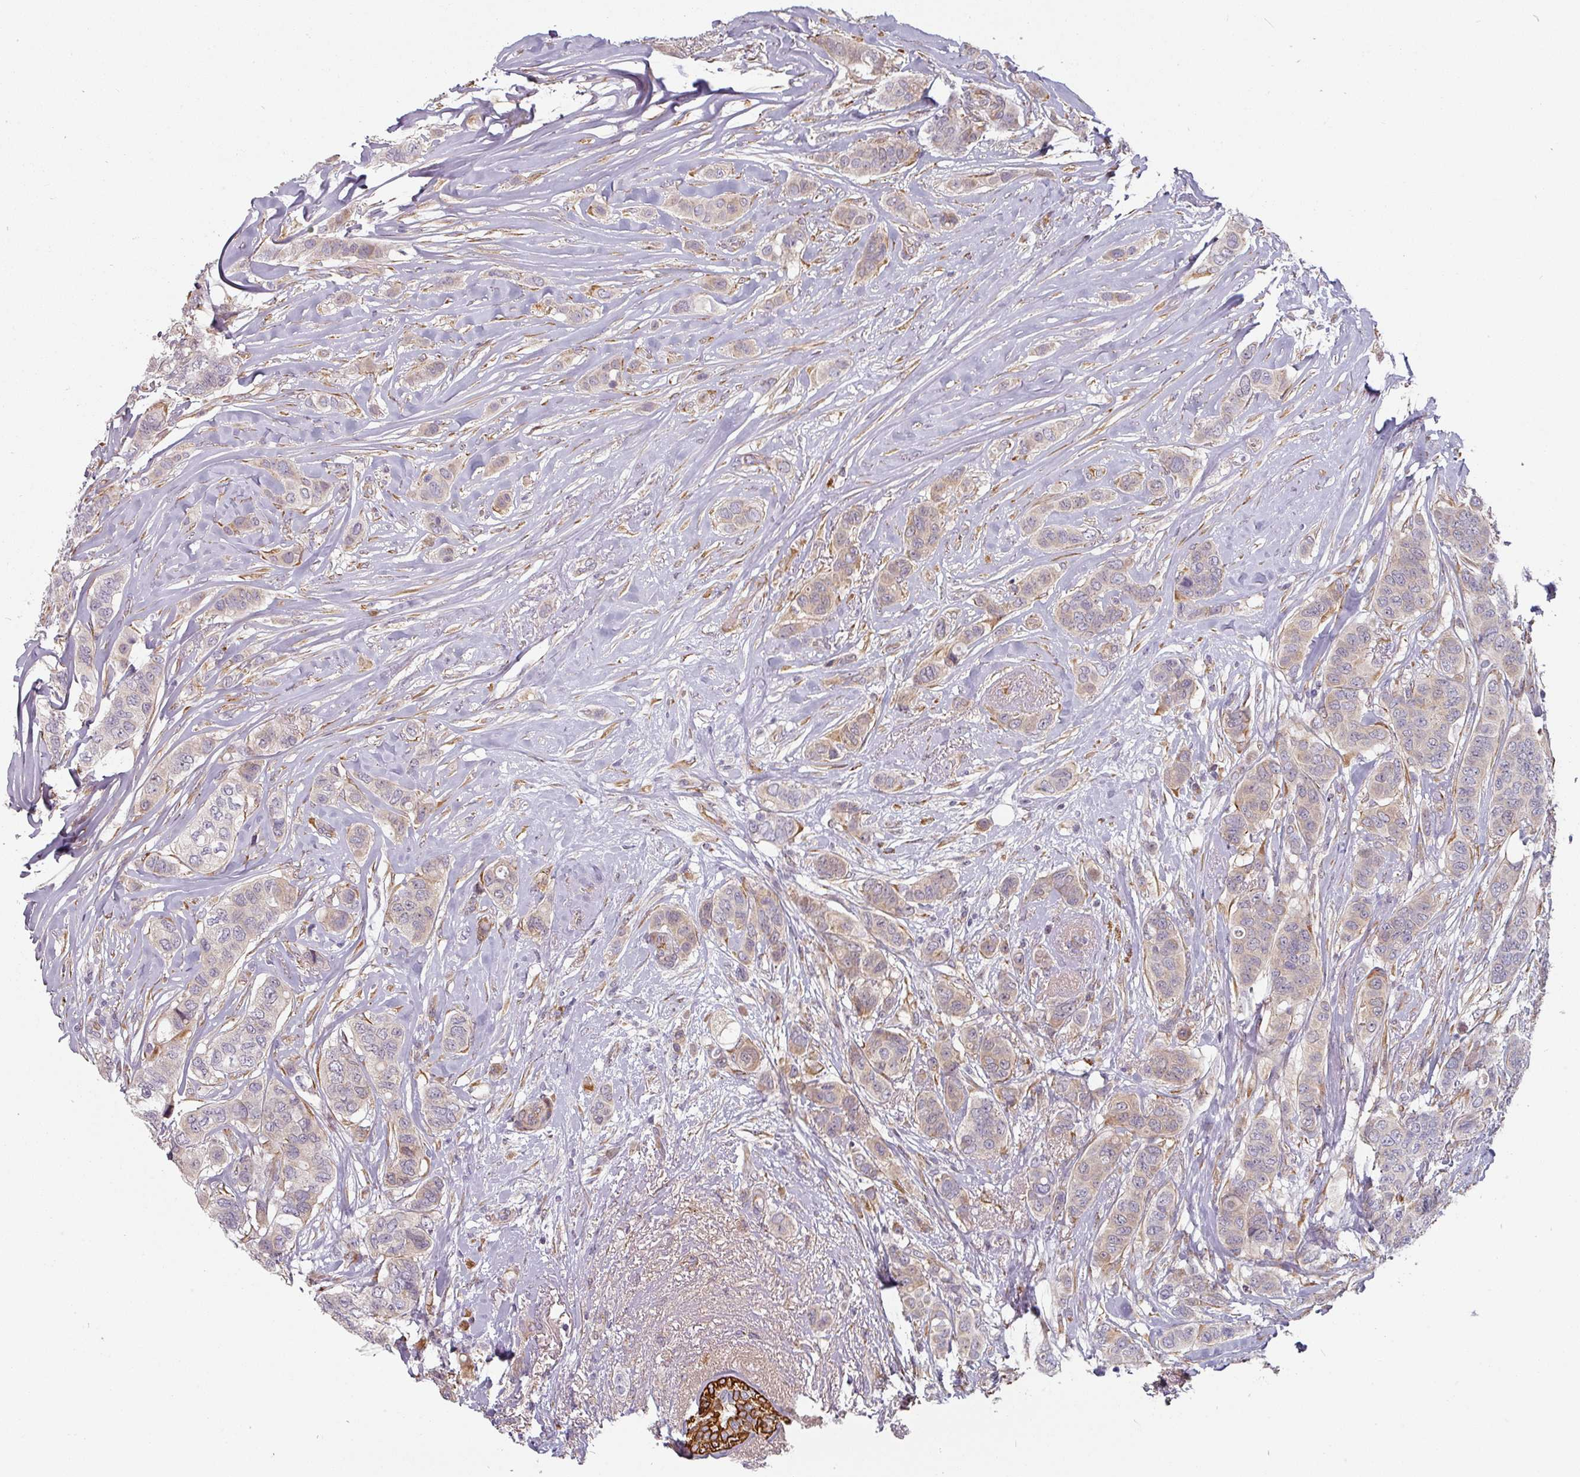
{"staining": {"intensity": "weak", "quantity": "25%-75%", "location": "cytoplasmic/membranous"}, "tissue": "breast cancer", "cell_type": "Tumor cells", "image_type": "cancer", "snomed": [{"axis": "morphology", "description": "Lobular carcinoma"}, {"axis": "topography", "description": "Breast"}], "caption": "Breast cancer (lobular carcinoma) stained with DAB IHC demonstrates low levels of weak cytoplasmic/membranous positivity in approximately 25%-75% of tumor cells.", "gene": "CEP78", "patient": {"sex": "female", "age": 51}}